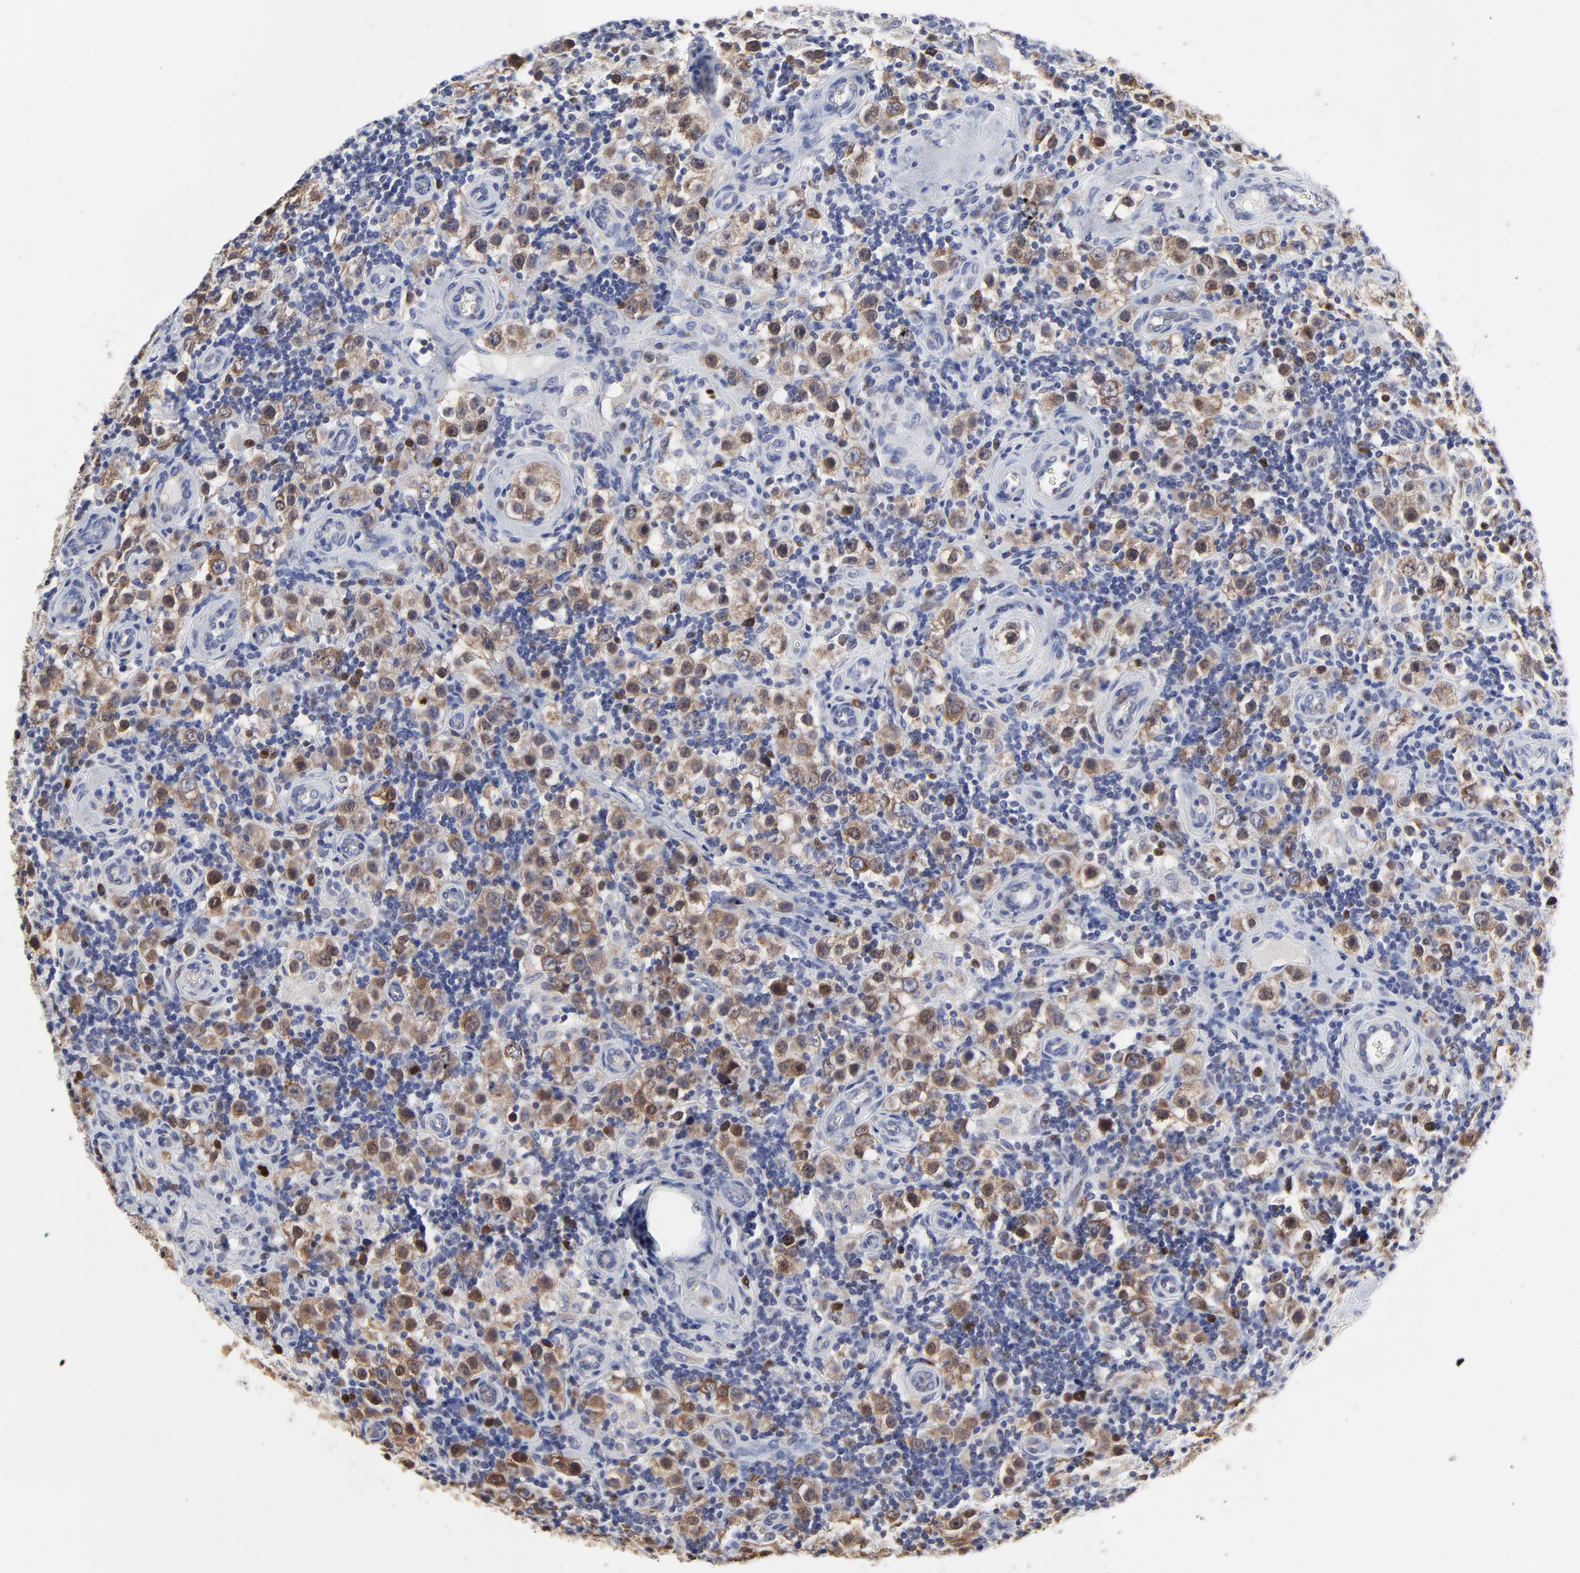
{"staining": {"intensity": "moderate", "quantity": "25%-75%", "location": "cytoplasmic/membranous"}, "tissue": "testis cancer", "cell_type": "Tumor cells", "image_type": "cancer", "snomed": [{"axis": "morphology", "description": "Seminoma, NOS"}, {"axis": "topography", "description": "Testis"}], "caption": "A photomicrograph of human seminoma (testis) stained for a protein demonstrates moderate cytoplasmic/membranous brown staining in tumor cells.", "gene": "NCAPH", "patient": {"sex": "male", "age": 32}}